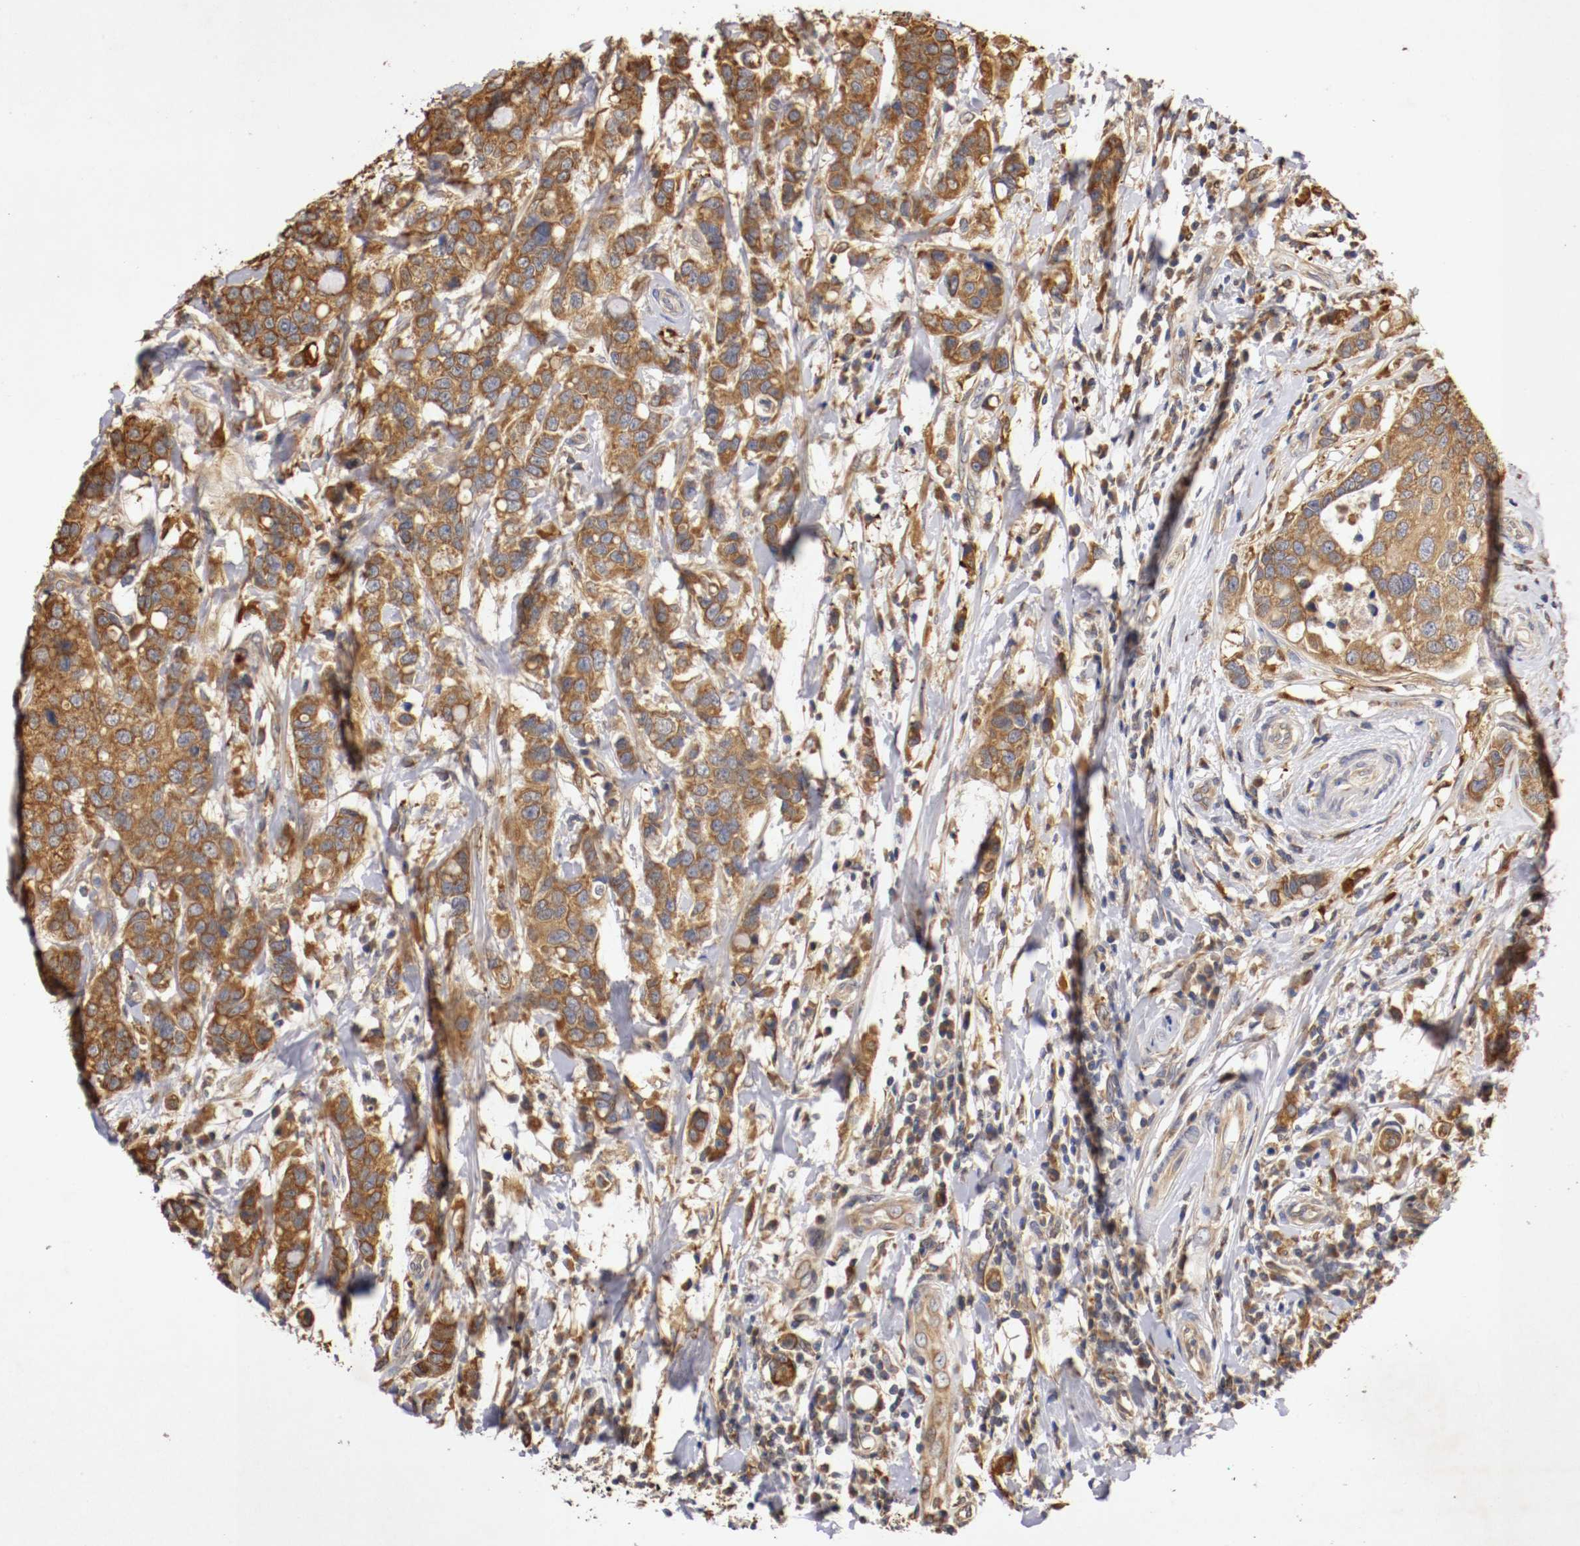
{"staining": {"intensity": "strong", "quantity": ">75%", "location": "cytoplasmic/membranous"}, "tissue": "breast cancer", "cell_type": "Tumor cells", "image_type": "cancer", "snomed": [{"axis": "morphology", "description": "Duct carcinoma"}, {"axis": "topography", "description": "Breast"}], "caption": "Human invasive ductal carcinoma (breast) stained for a protein (brown) displays strong cytoplasmic/membranous positive expression in about >75% of tumor cells.", "gene": "VEZT", "patient": {"sex": "female", "age": 27}}